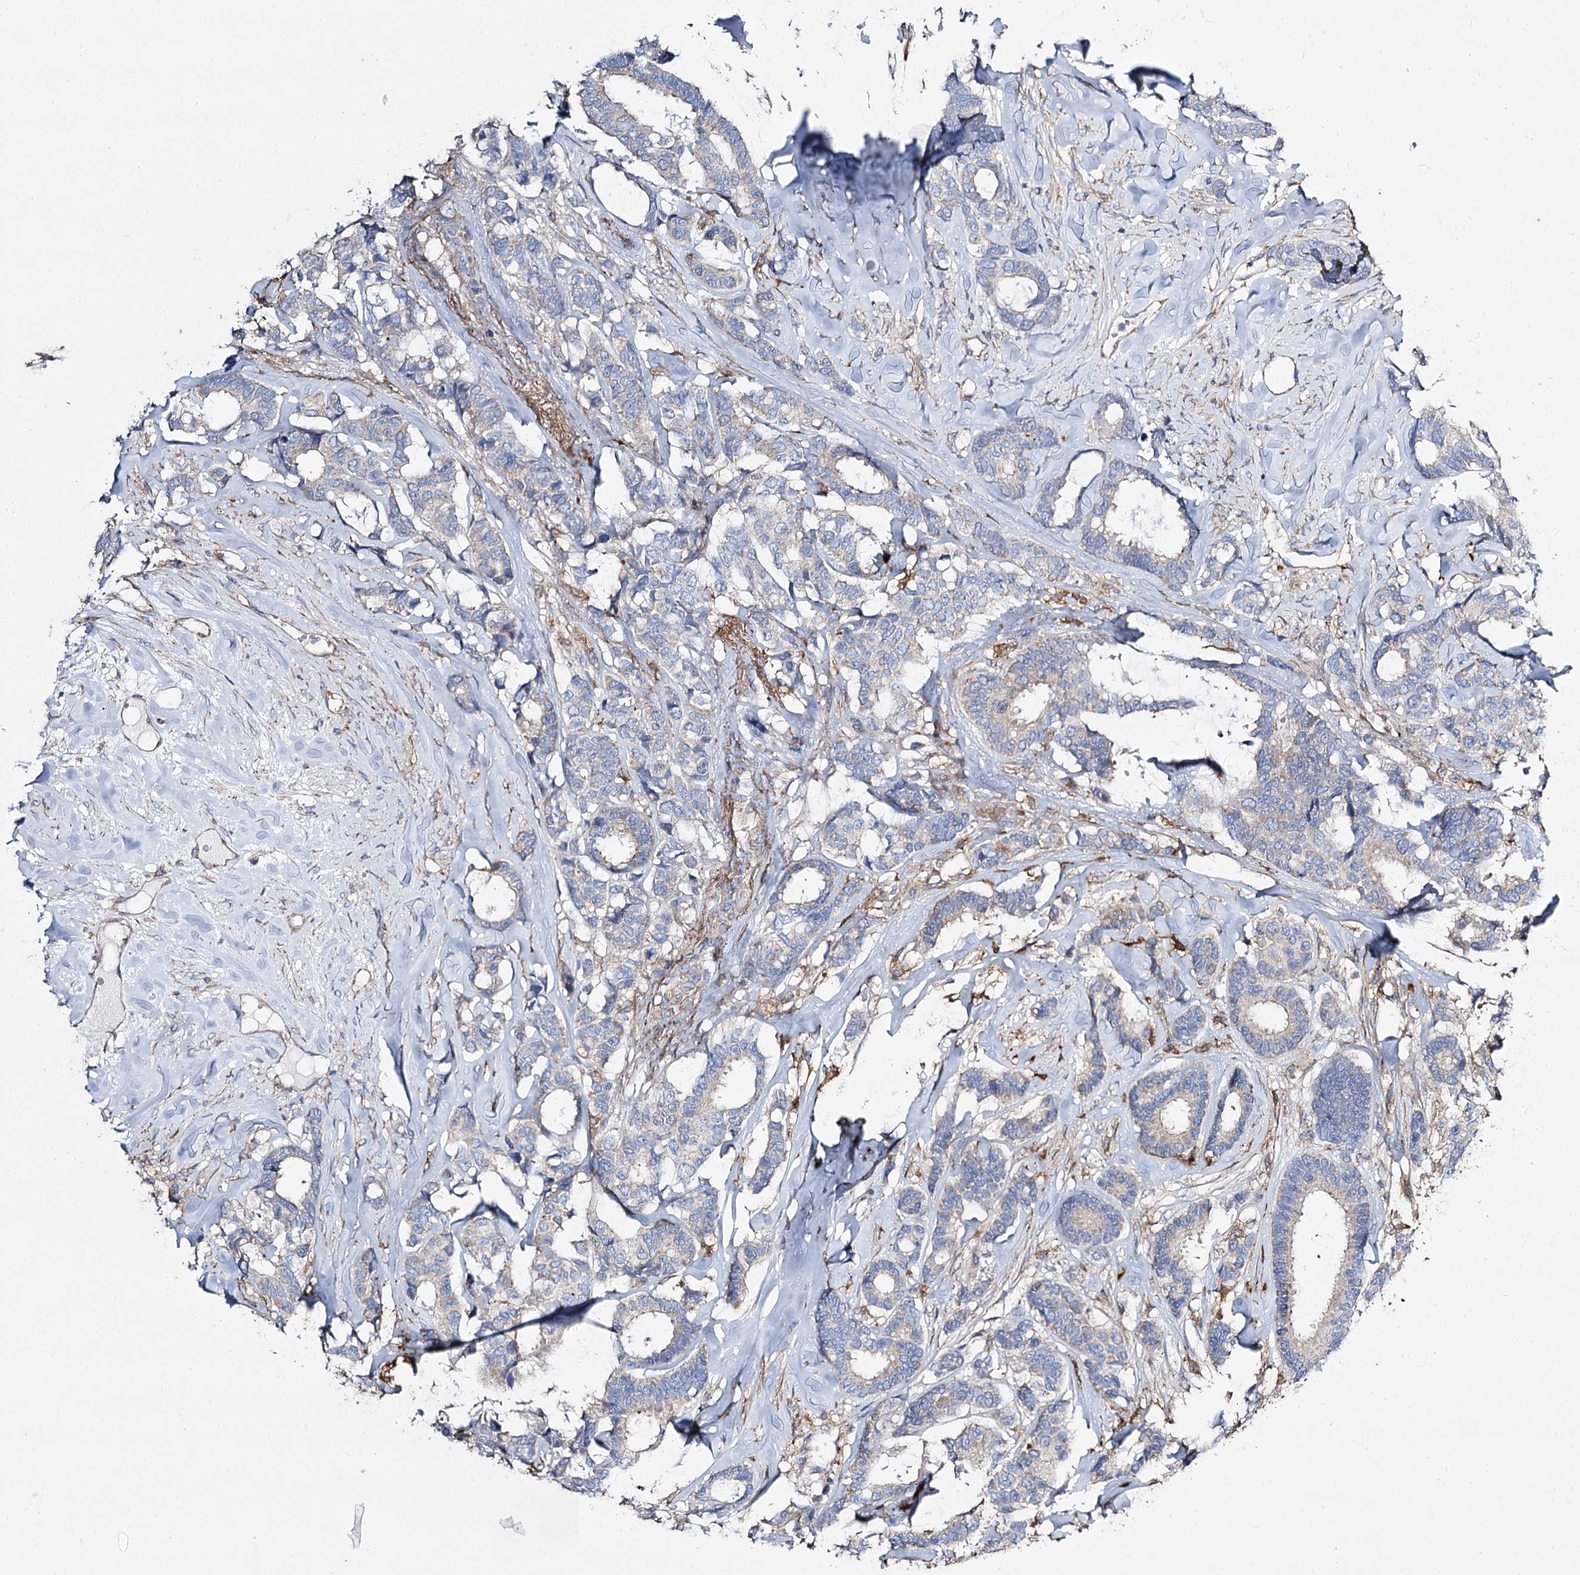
{"staining": {"intensity": "negative", "quantity": "none", "location": "none"}, "tissue": "breast cancer", "cell_type": "Tumor cells", "image_type": "cancer", "snomed": [{"axis": "morphology", "description": "Duct carcinoma"}, {"axis": "topography", "description": "Breast"}], "caption": "The immunohistochemistry (IHC) image has no significant positivity in tumor cells of breast cancer tissue. The staining was performed using DAB to visualize the protein expression in brown, while the nuclei were stained in blue with hematoxylin (Magnification: 20x).", "gene": "RMDN2", "patient": {"sex": "female", "age": 87}}